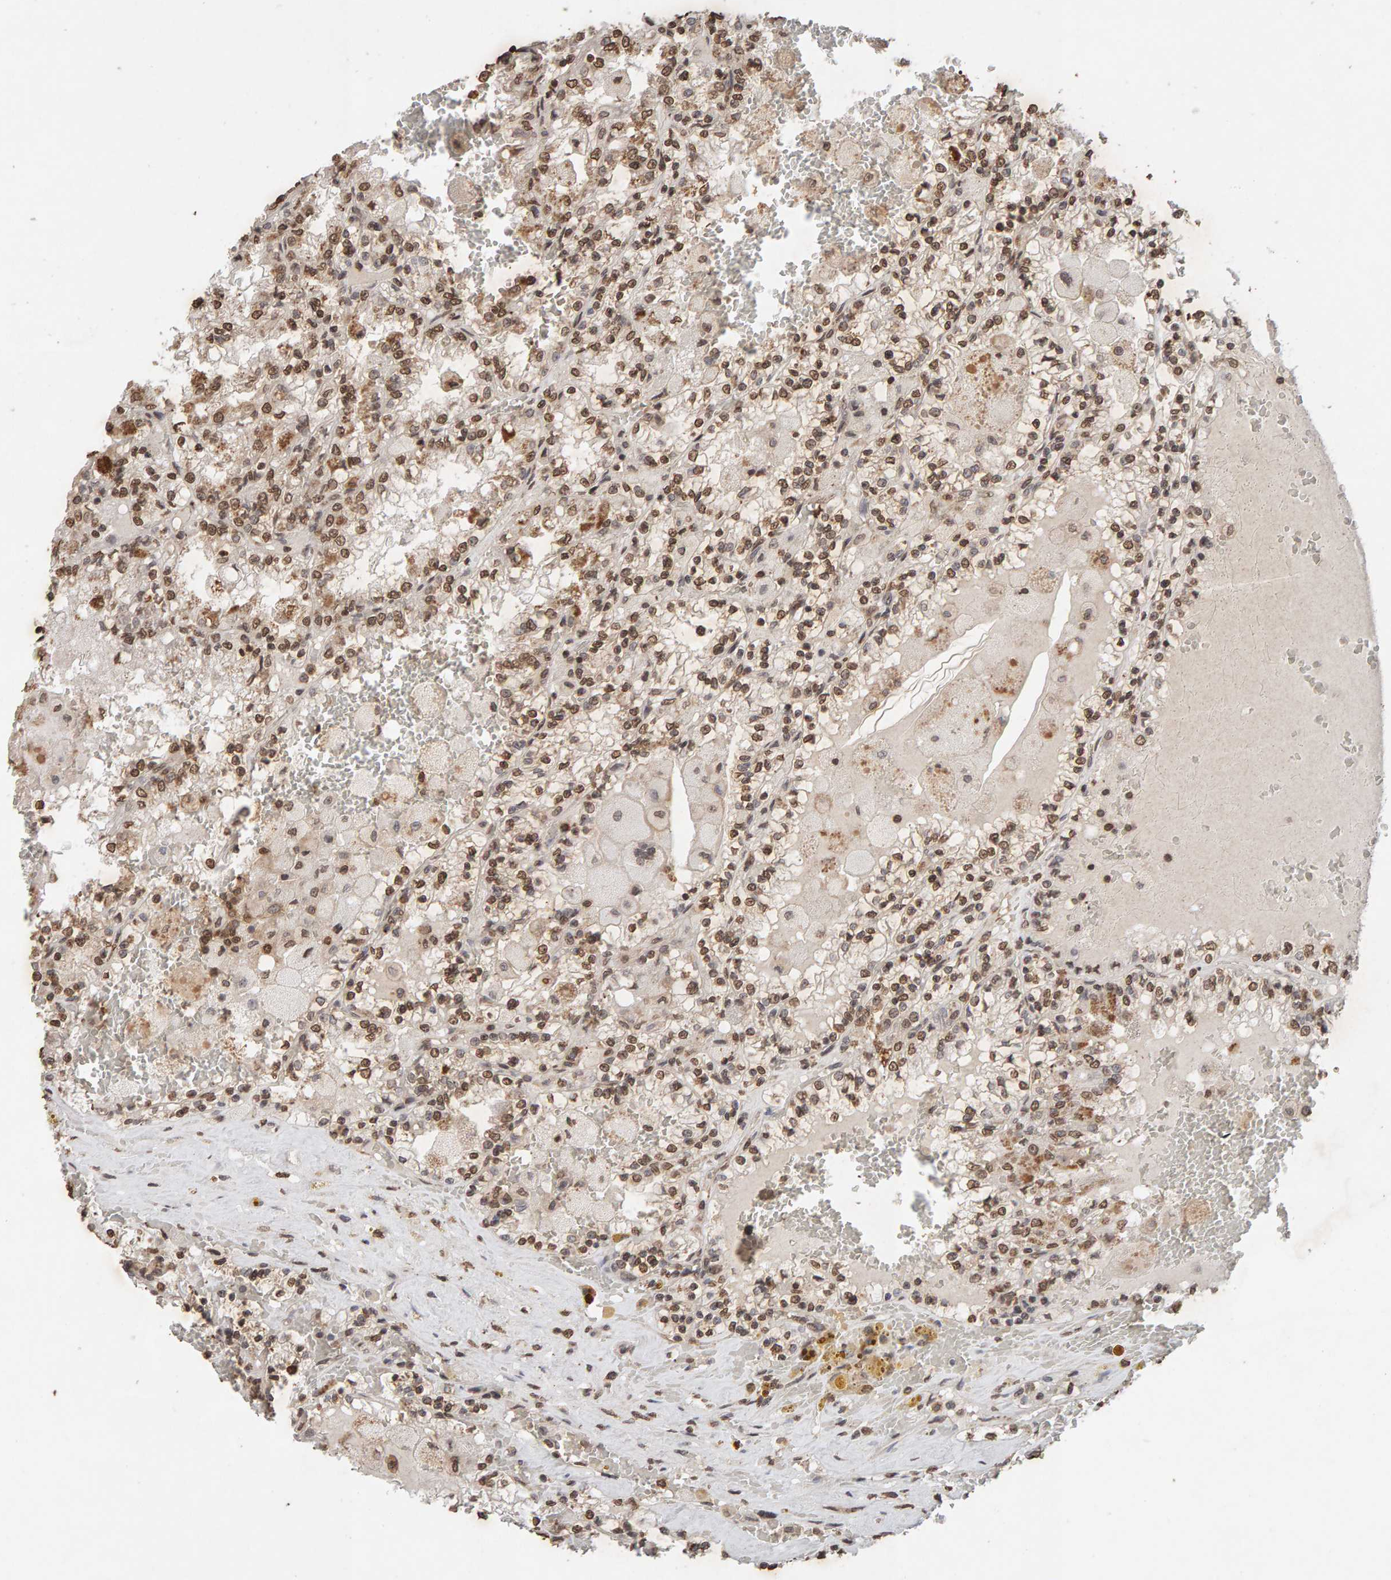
{"staining": {"intensity": "moderate", "quantity": ">75%", "location": "nuclear"}, "tissue": "renal cancer", "cell_type": "Tumor cells", "image_type": "cancer", "snomed": [{"axis": "morphology", "description": "Adenocarcinoma, NOS"}, {"axis": "topography", "description": "Kidney"}], "caption": "About >75% of tumor cells in renal cancer (adenocarcinoma) display moderate nuclear protein staining as visualized by brown immunohistochemical staining.", "gene": "DNAJB5", "patient": {"sex": "female", "age": 56}}